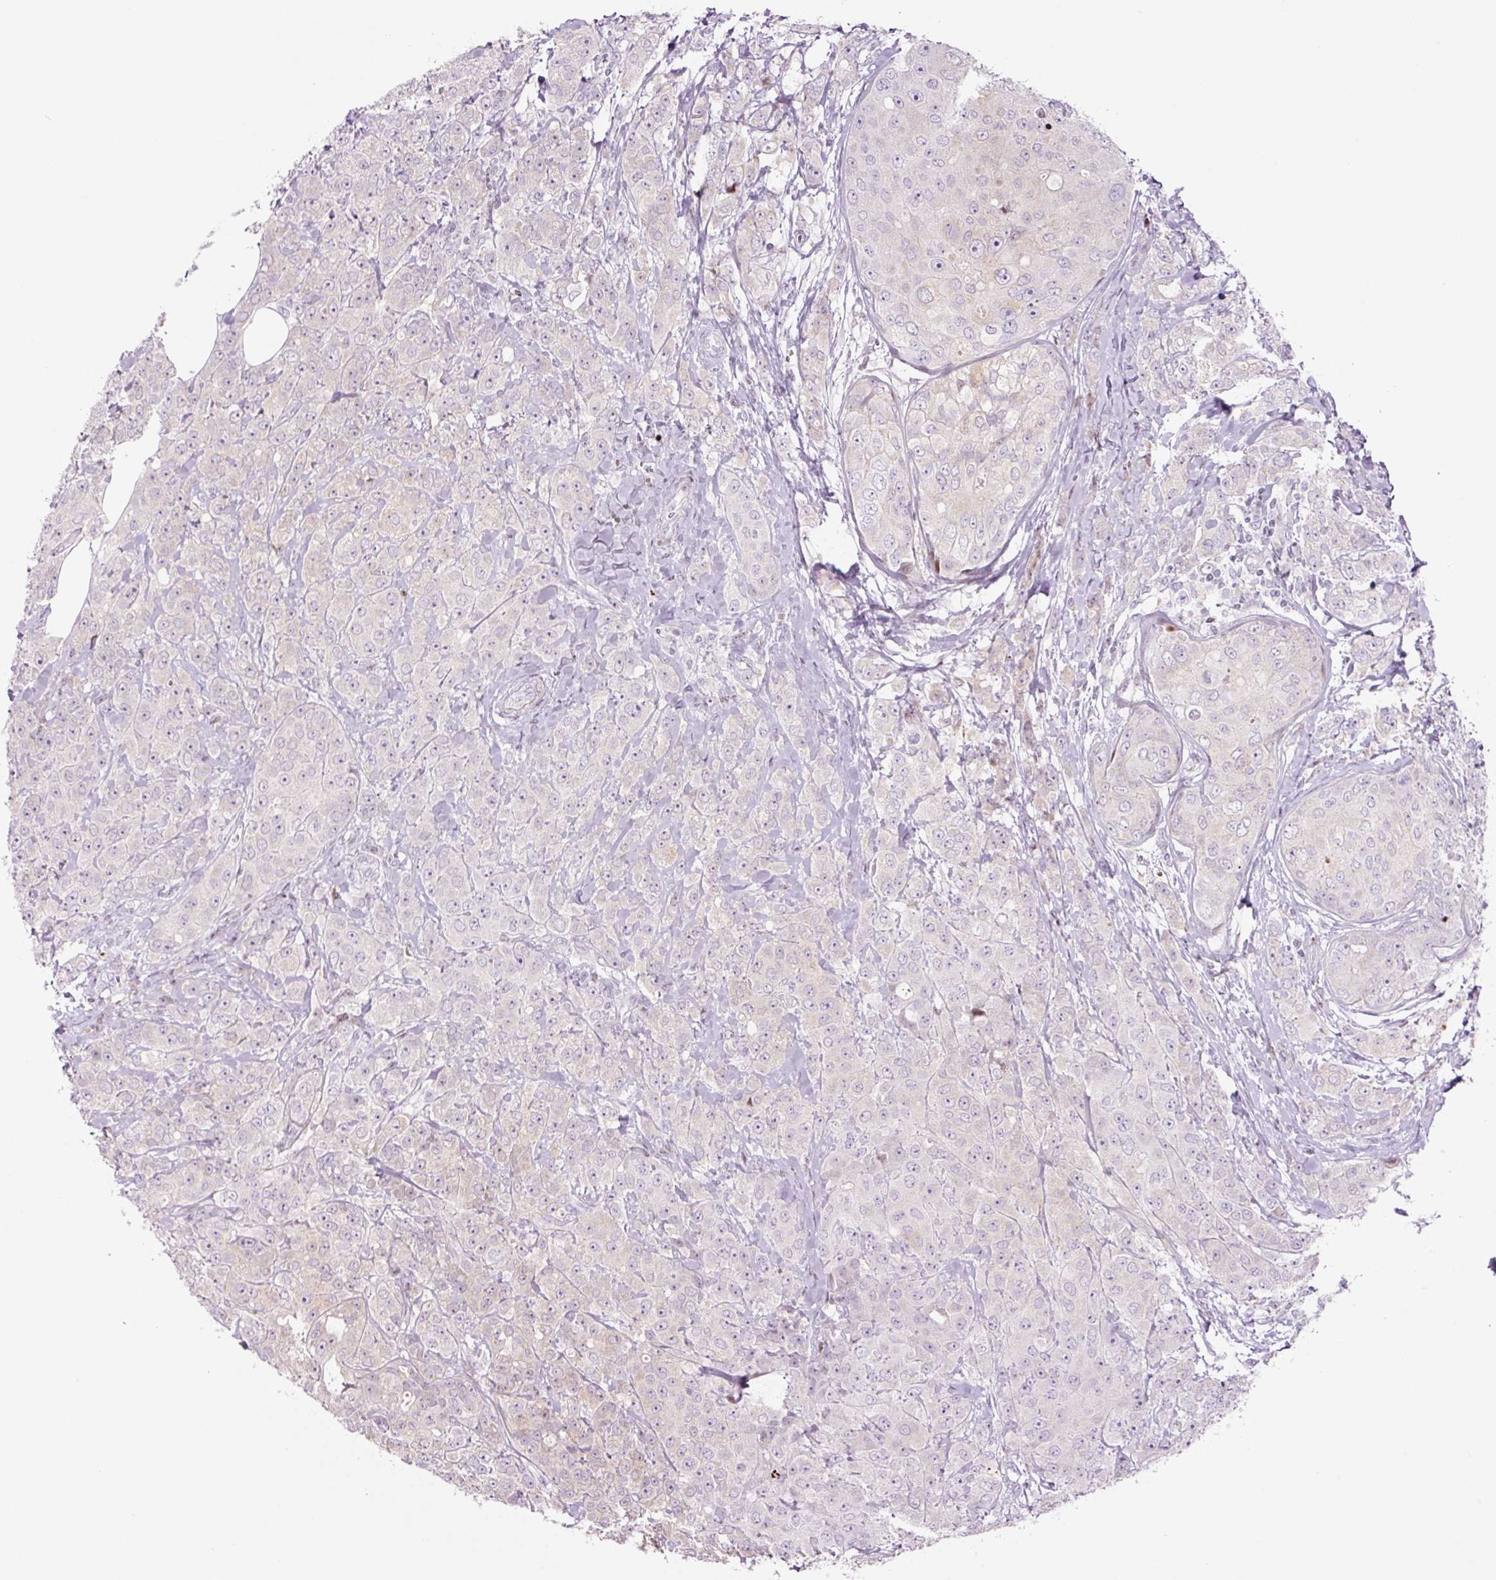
{"staining": {"intensity": "negative", "quantity": "none", "location": "none"}, "tissue": "breast cancer", "cell_type": "Tumor cells", "image_type": "cancer", "snomed": [{"axis": "morphology", "description": "Duct carcinoma"}, {"axis": "topography", "description": "Breast"}], "caption": "A photomicrograph of human breast cancer (invasive ductal carcinoma) is negative for staining in tumor cells. (IHC, brightfield microscopy, high magnification).", "gene": "TMEM177", "patient": {"sex": "female", "age": 43}}